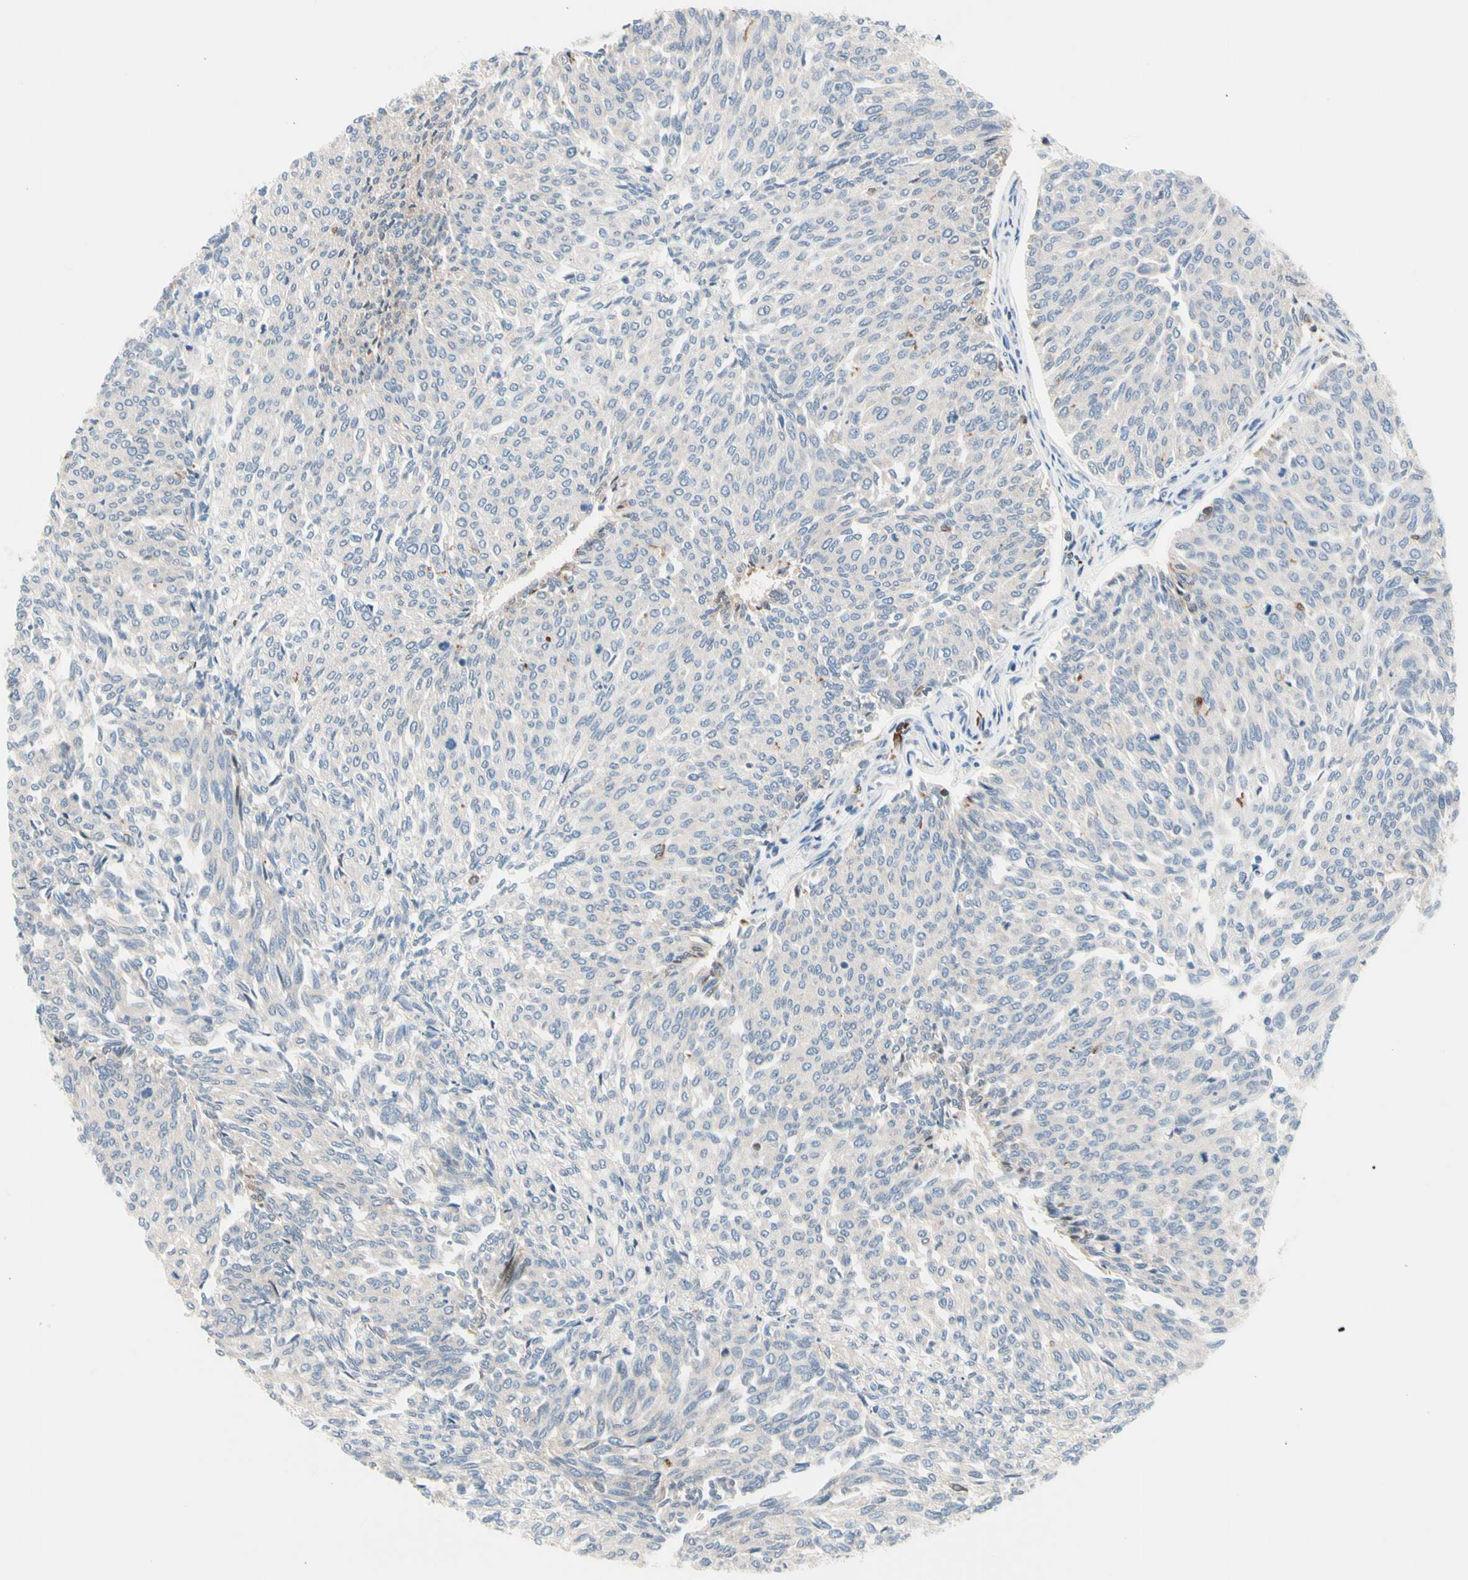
{"staining": {"intensity": "negative", "quantity": "none", "location": "none"}, "tissue": "urothelial cancer", "cell_type": "Tumor cells", "image_type": "cancer", "snomed": [{"axis": "morphology", "description": "Urothelial carcinoma, Low grade"}, {"axis": "topography", "description": "Urinary bladder"}], "caption": "Tumor cells are negative for brown protein staining in urothelial cancer. The staining is performed using DAB brown chromogen with nuclei counter-stained in using hematoxylin.", "gene": "MAP3K3", "patient": {"sex": "female", "age": 79}}